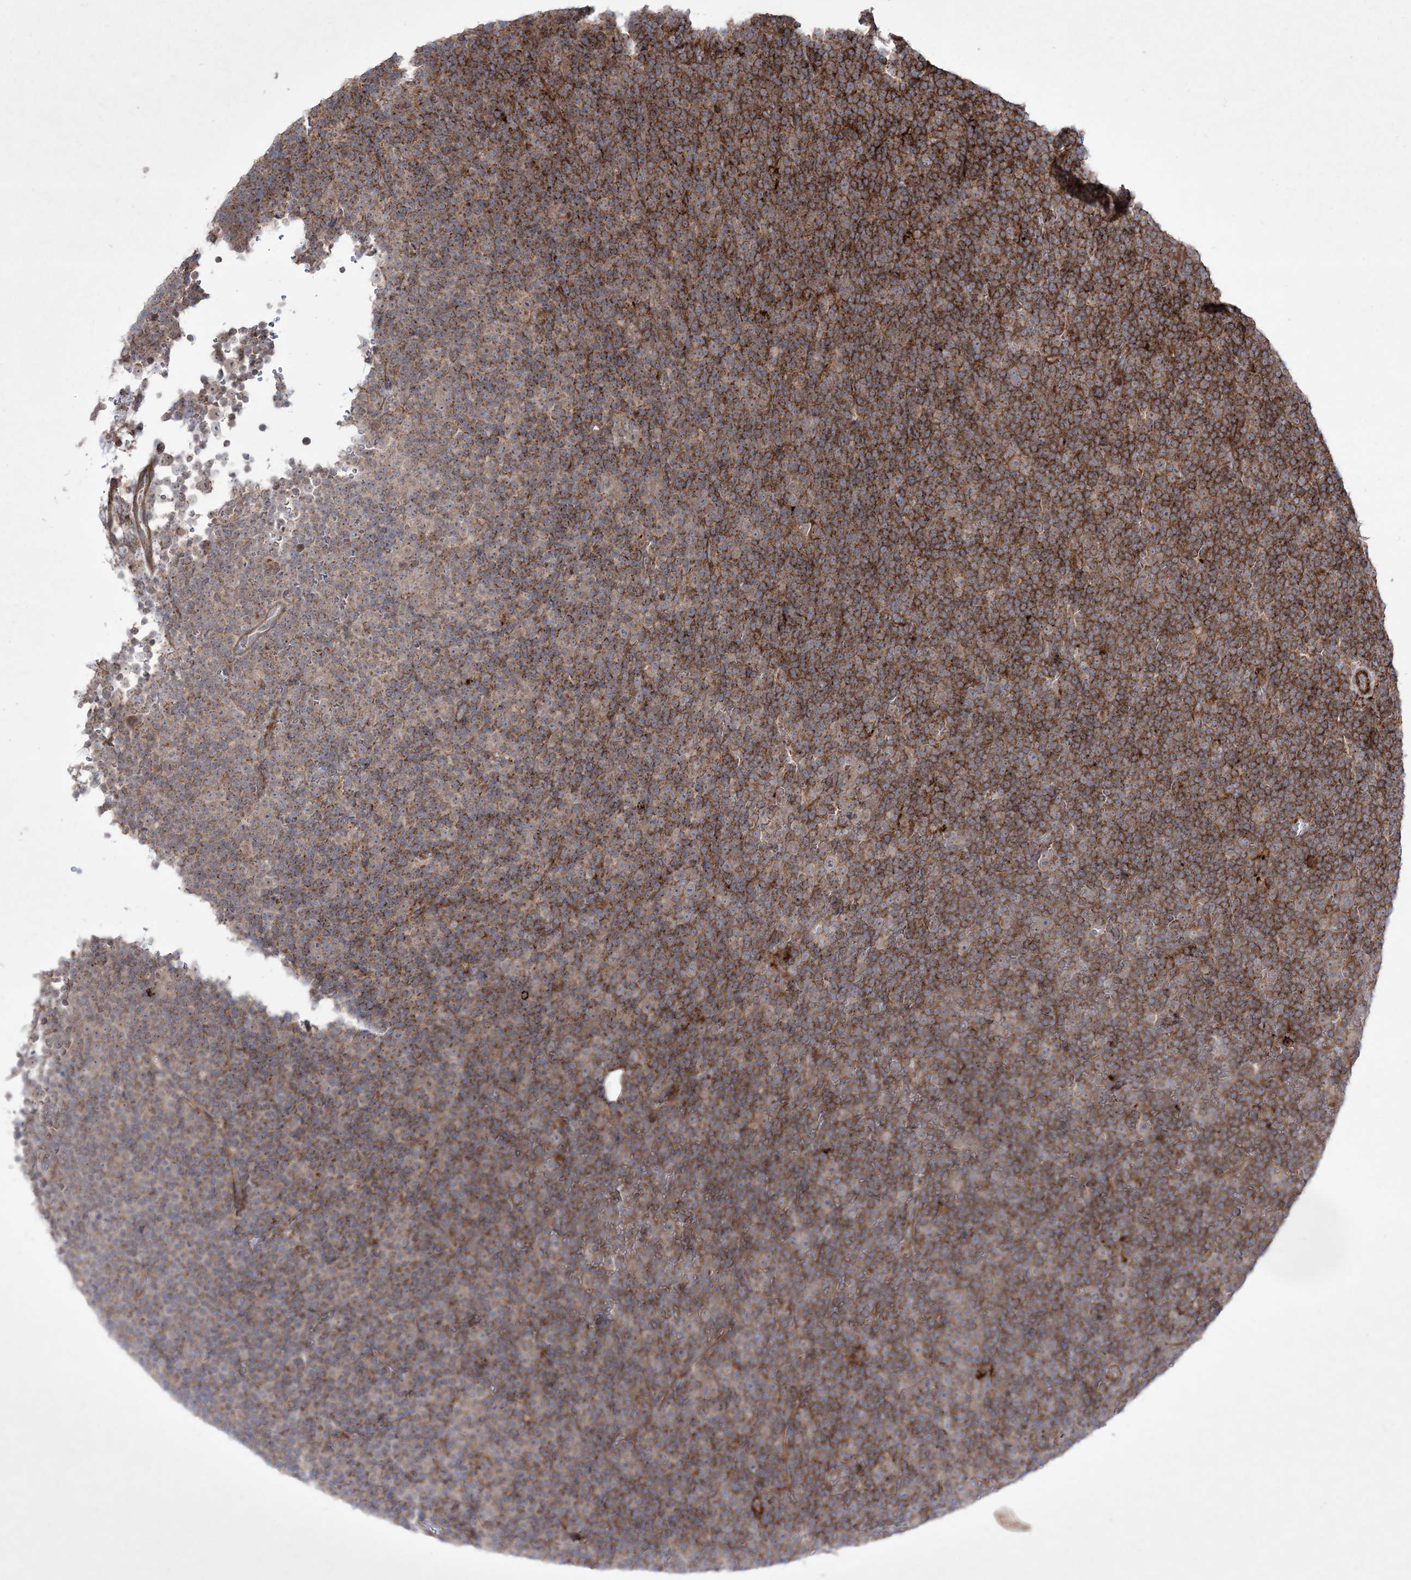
{"staining": {"intensity": "strong", "quantity": "25%-75%", "location": "cytoplasmic/membranous"}, "tissue": "lymphoma", "cell_type": "Tumor cells", "image_type": "cancer", "snomed": [{"axis": "morphology", "description": "Malignant lymphoma, non-Hodgkin's type, Low grade"}, {"axis": "topography", "description": "Lymph node"}], "caption": "Protein staining displays strong cytoplasmic/membranous staining in approximately 25%-75% of tumor cells in low-grade malignant lymphoma, non-Hodgkin's type.", "gene": "RICTOR", "patient": {"sex": "female", "age": 67}}